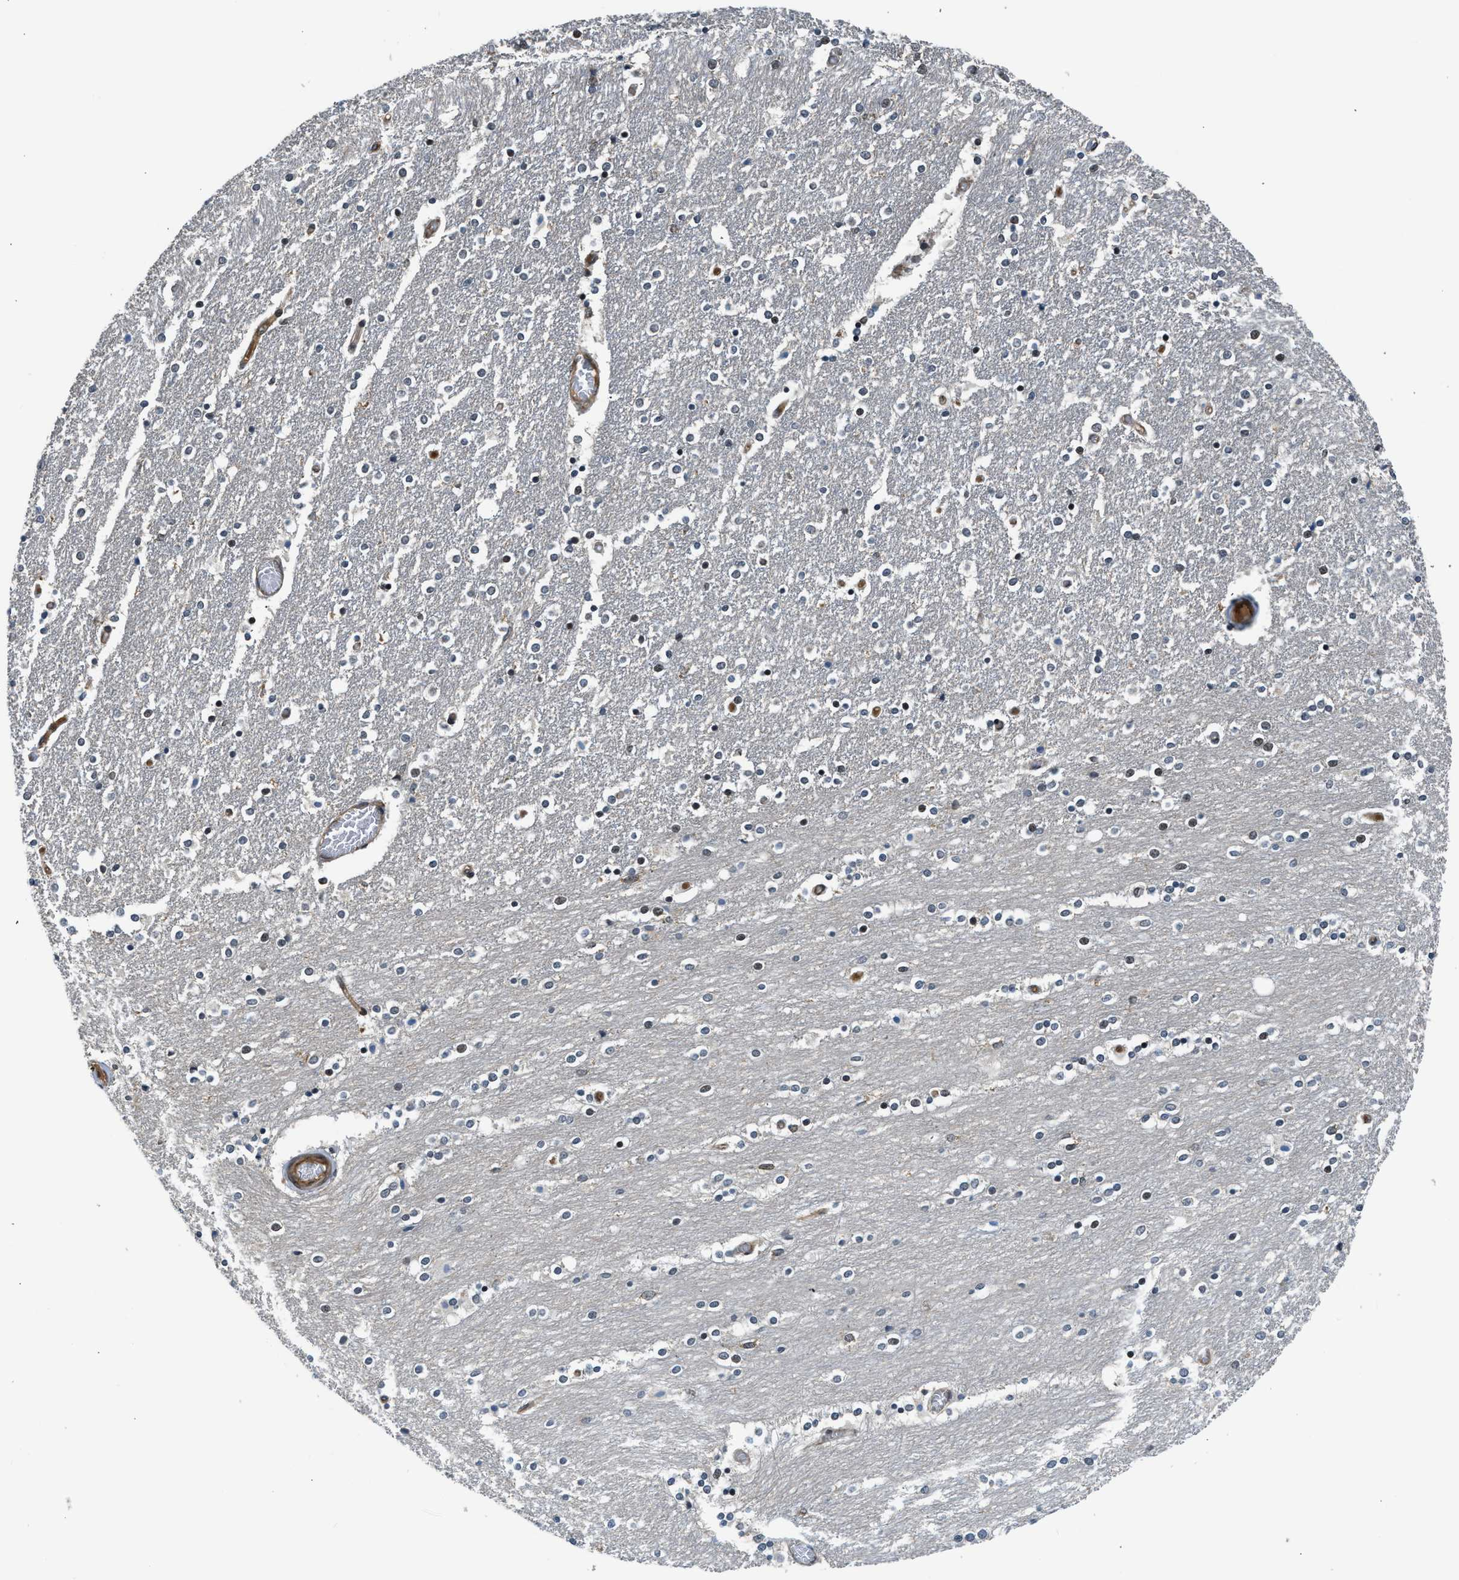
{"staining": {"intensity": "moderate", "quantity": "25%-75%", "location": "nuclear"}, "tissue": "caudate", "cell_type": "Glial cells", "image_type": "normal", "snomed": [{"axis": "morphology", "description": "Normal tissue, NOS"}, {"axis": "topography", "description": "Lateral ventricle wall"}], "caption": "Caudate stained with DAB (3,3'-diaminobenzidine) IHC reveals medium levels of moderate nuclear expression in about 25%-75% of glial cells. Nuclei are stained in blue.", "gene": "RETREG3", "patient": {"sex": "female", "age": 54}}